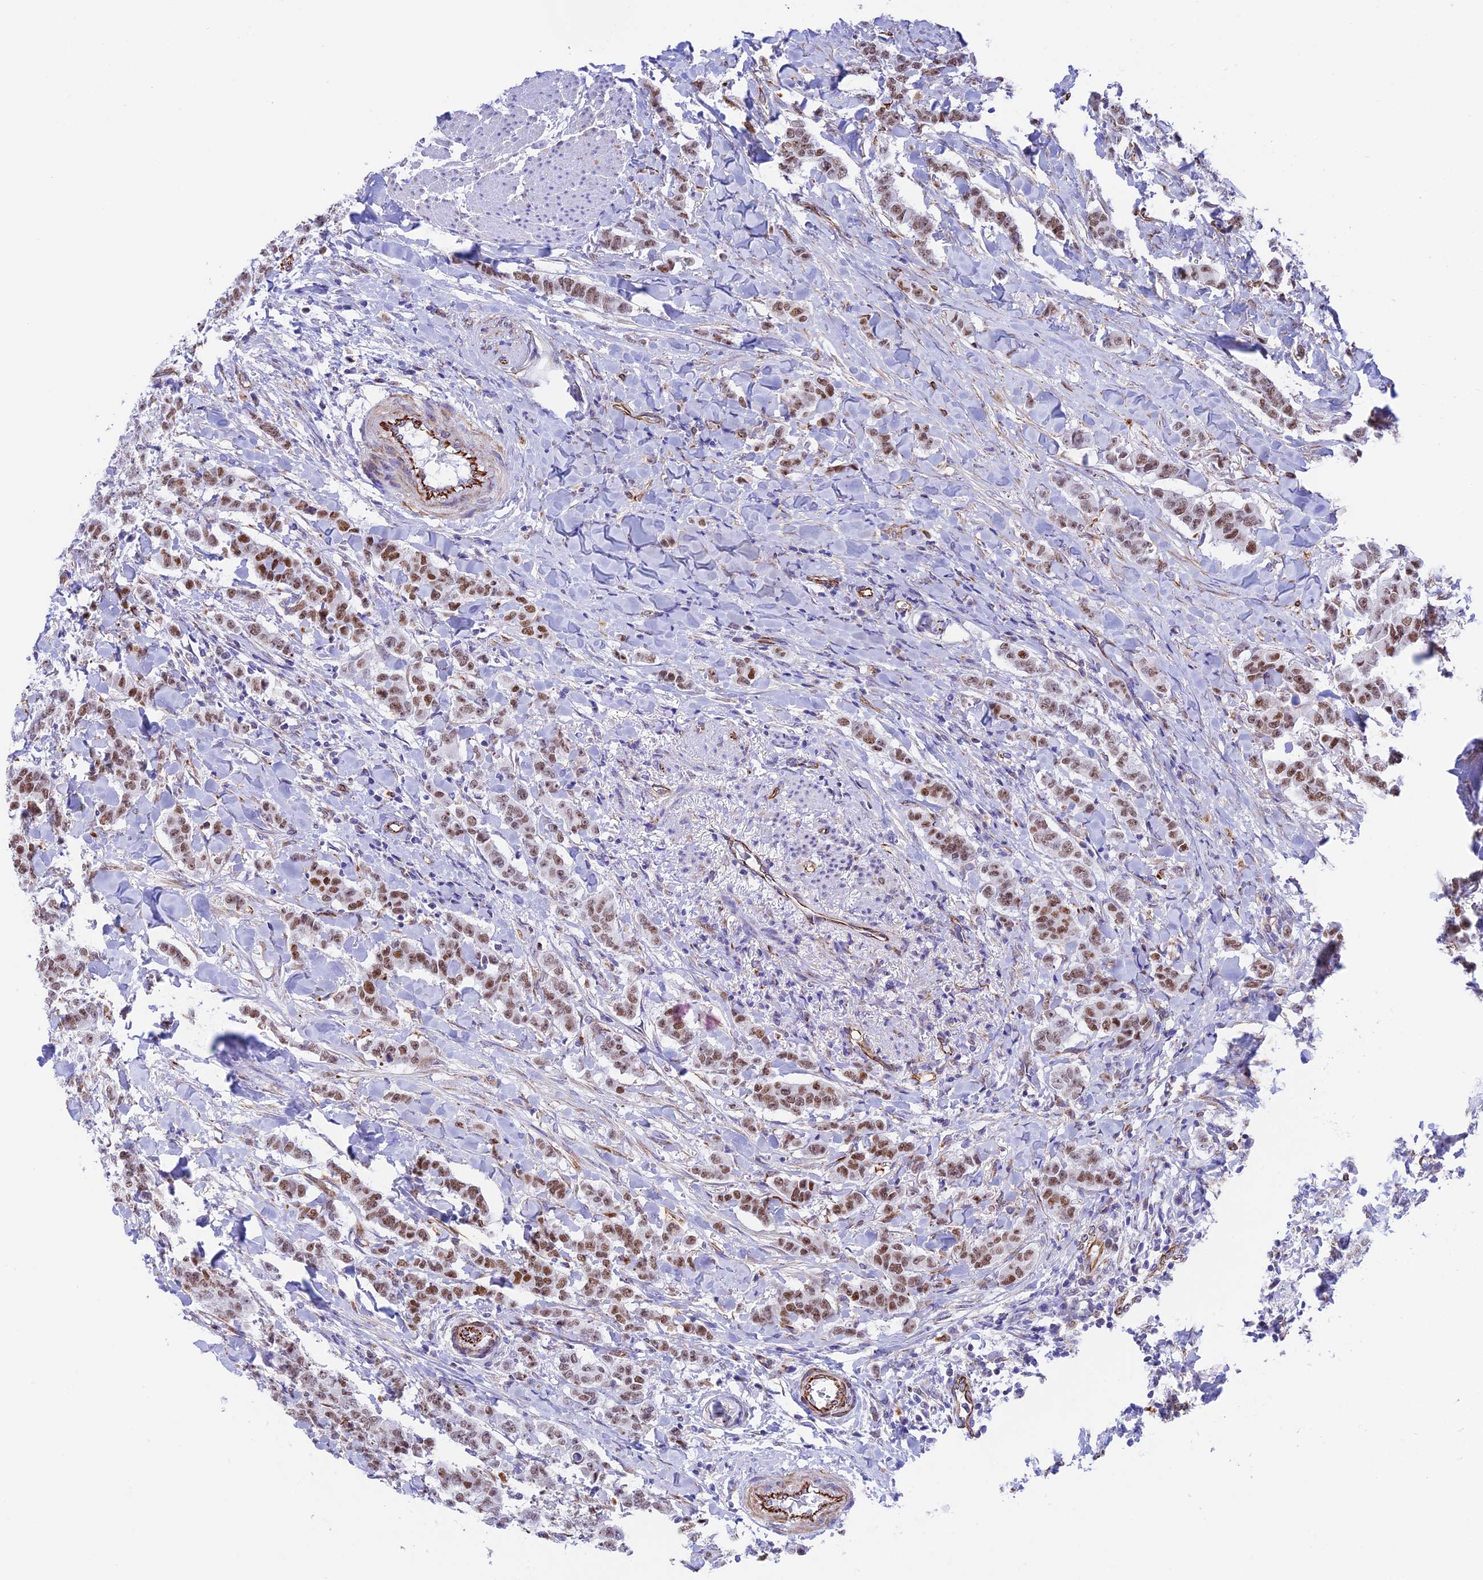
{"staining": {"intensity": "moderate", "quantity": ">75%", "location": "nuclear"}, "tissue": "breast cancer", "cell_type": "Tumor cells", "image_type": "cancer", "snomed": [{"axis": "morphology", "description": "Duct carcinoma"}, {"axis": "topography", "description": "Breast"}], "caption": "The micrograph reveals staining of breast infiltrating ductal carcinoma, revealing moderate nuclear protein expression (brown color) within tumor cells. The protein of interest is stained brown, and the nuclei are stained in blue (DAB (3,3'-diaminobenzidine) IHC with brightfield microscopy, high magnification).", "gene": "ZNF652", "patient": {"sex": "female", "age": 40}}